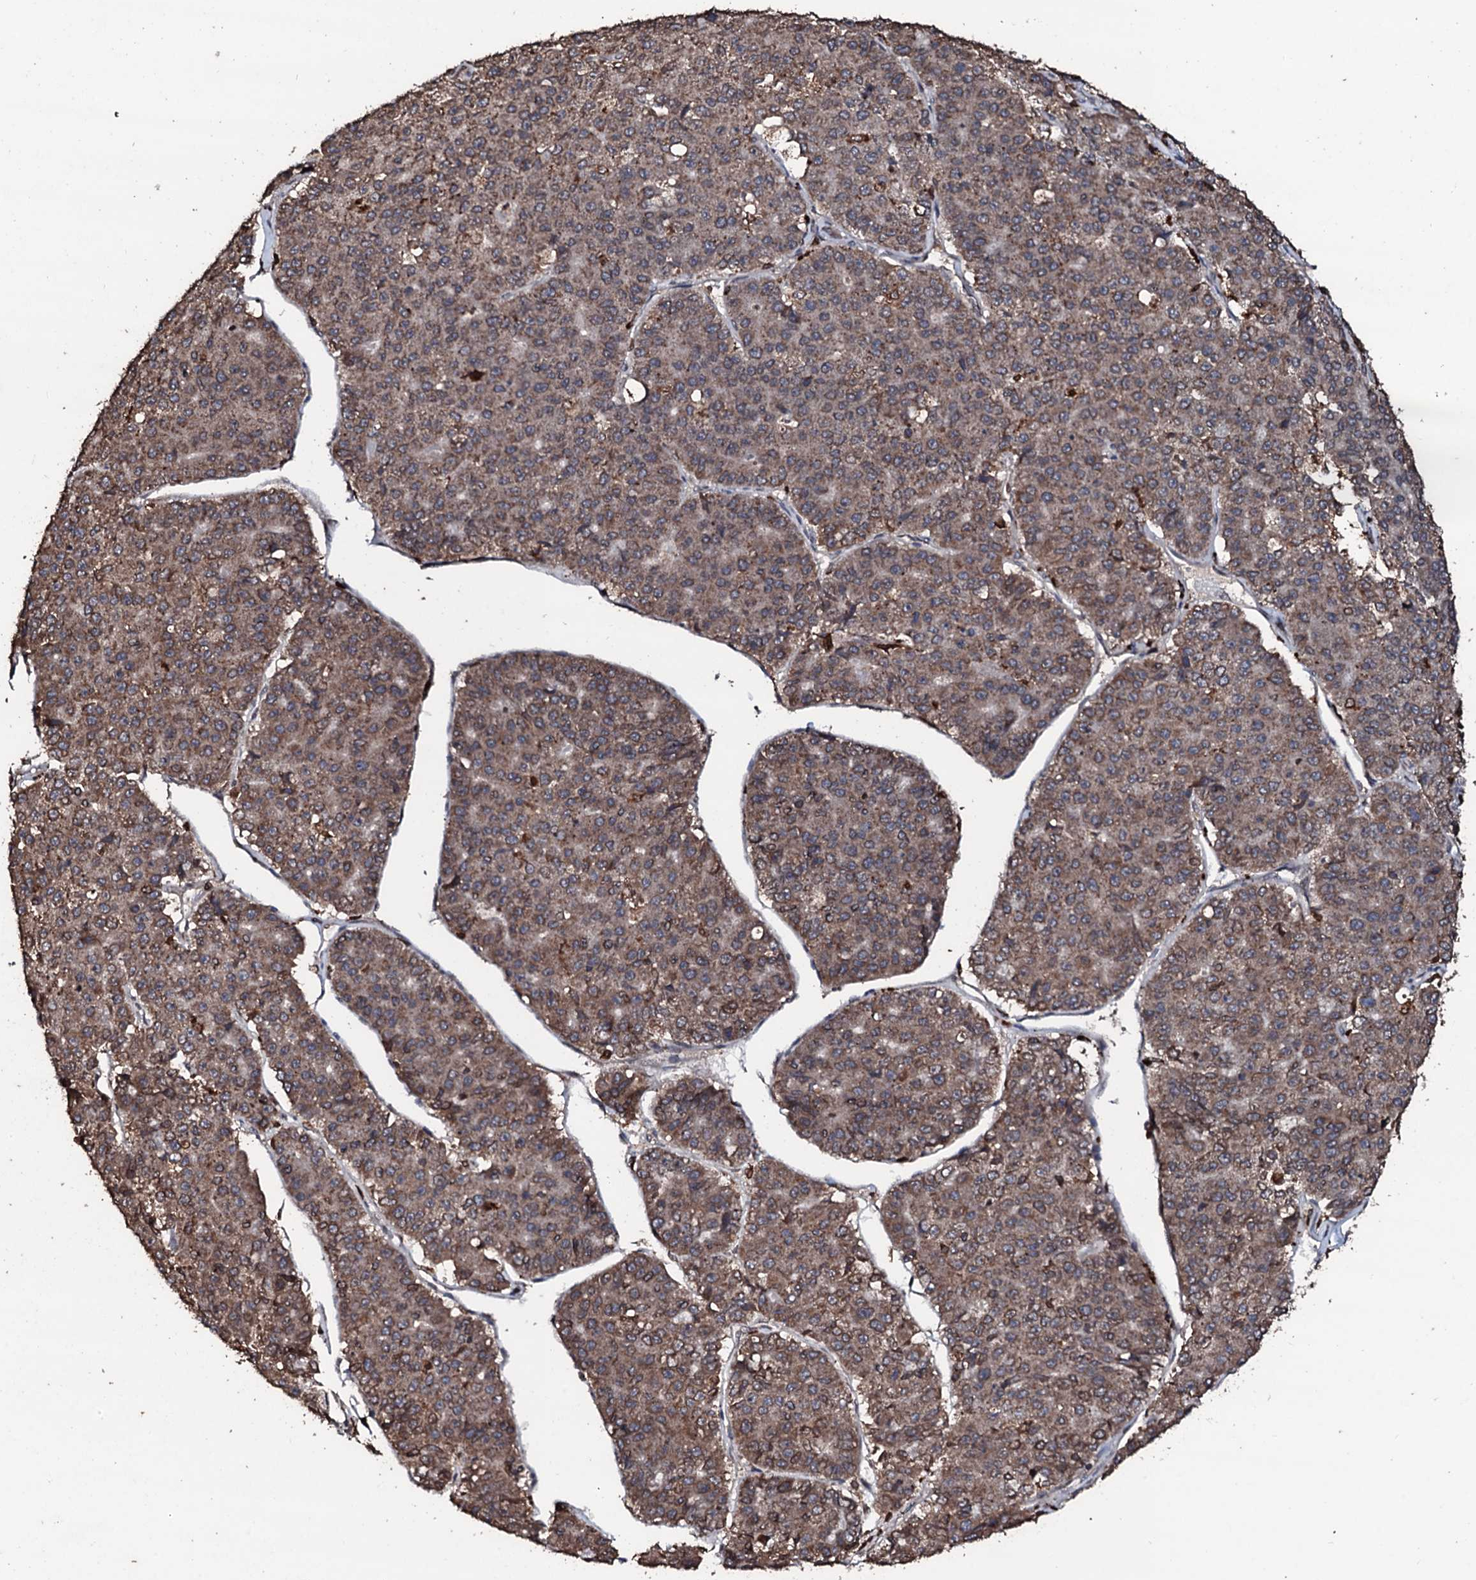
{"staining": {"intensity": "moderate", "quantity": ">75%", "location": "cytoplasmic/membranous"}, "tissue": "pancreatic cancer", "cell_type": "Tumor cells", "image_type": "cancer", "snomed": [{"axis": "morphology", "description": "Adenocarcinoma, NOS"}, {"axis": "topography", "description": "Pancreas"}], "caption": "Pancreatic adenocarcinoma tissue displays moderate cytoplasmic/membranous positivity in approximately >75% of tumor cells, visualized by immunohistochemistry.", "gene": "SDHAF2", "patient": {"sex": "male", "age": 50}}